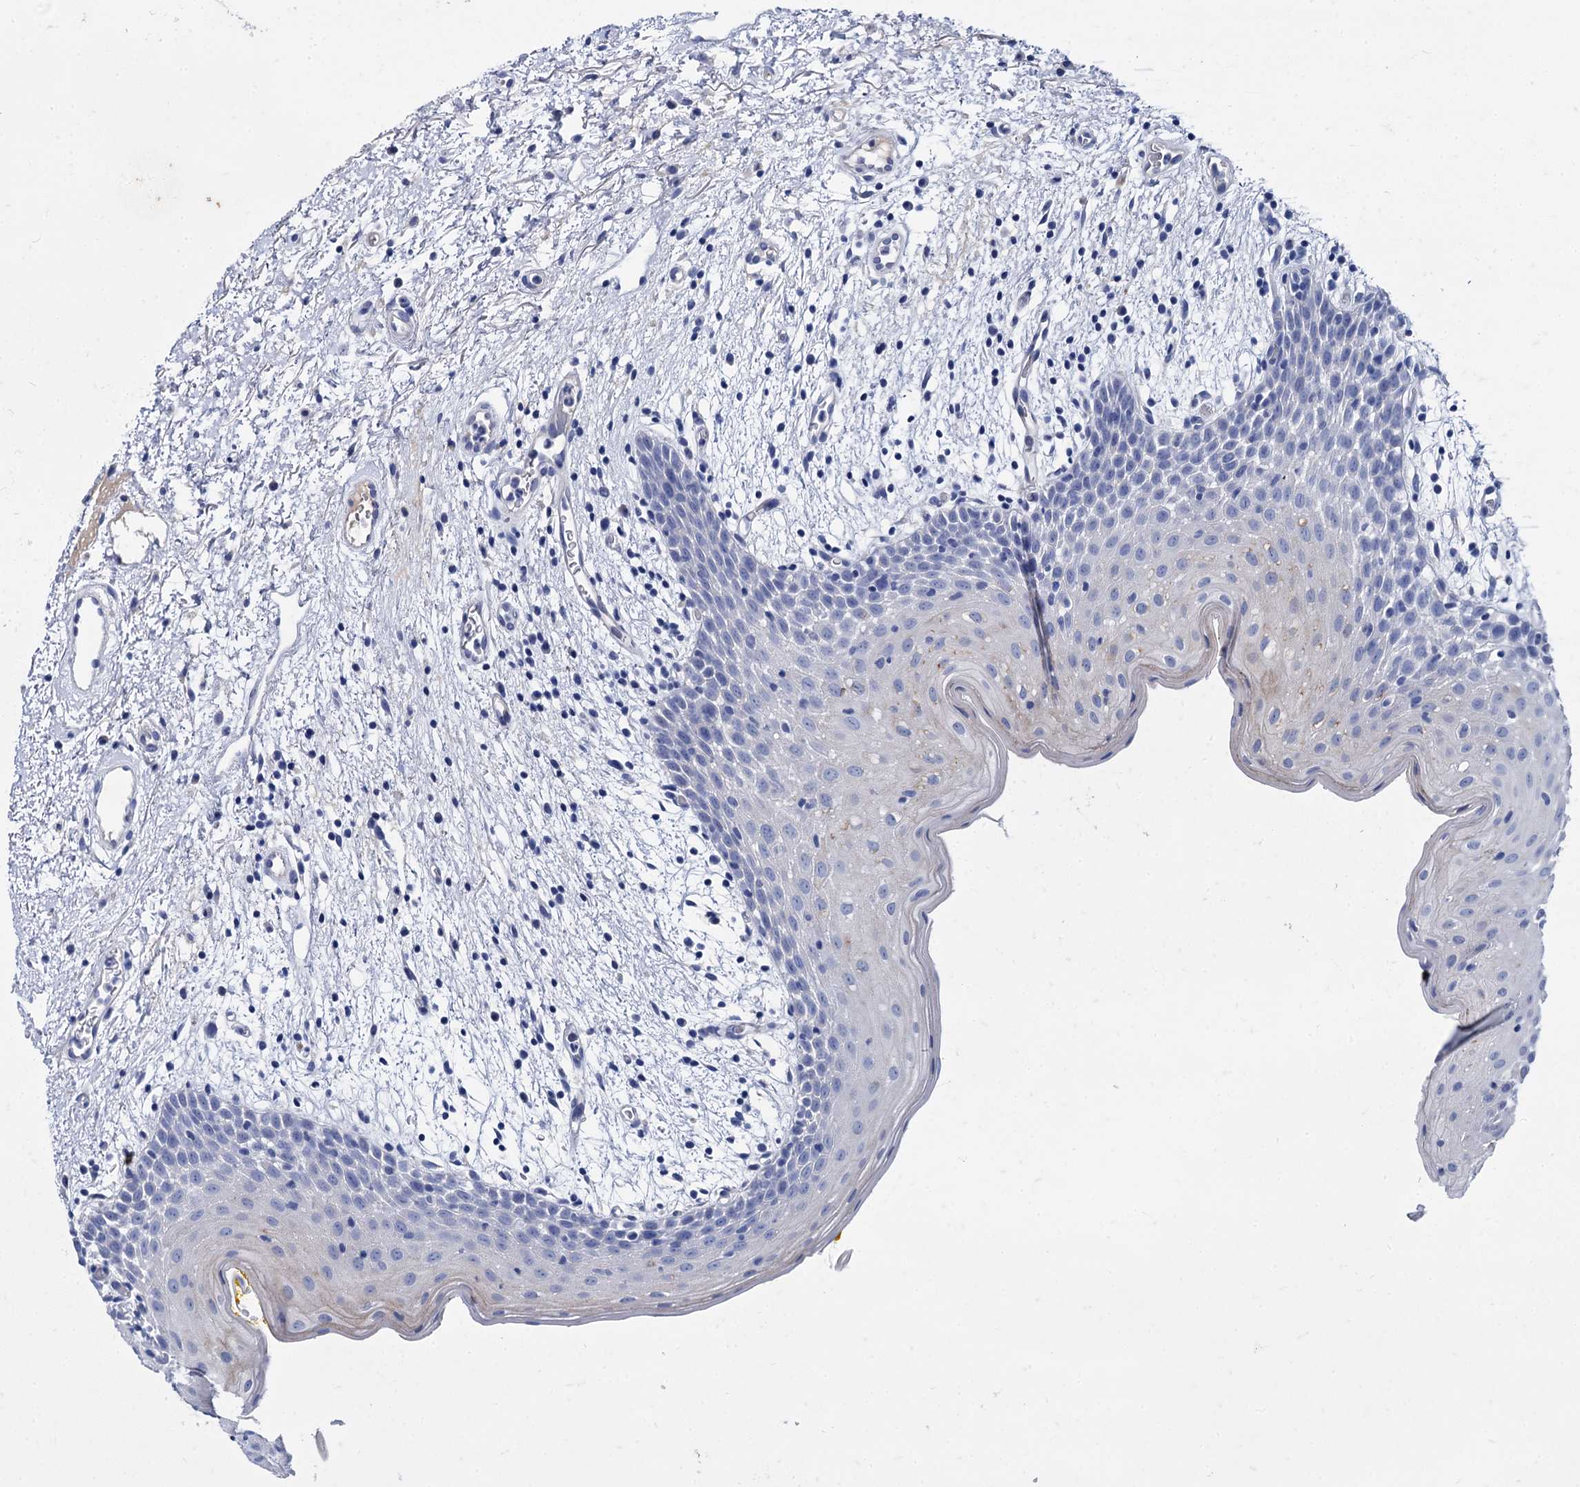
{"staining": {"intensity": "moderate", "quantity": "<25%", "location": "cytoplasmic/membranous"}, "tissue": "oral mucosa", "cell_type": "Squamous epithelial cells", "image_type": "normal", "snomed": [{"axis": "morphology", "description": "Normal tissue, NOS"}, {"axis": "topography", "description": "Skeletal muscle"}, {"axis": "topography", "description": "Oral tissue"}, {"axis": "topography", "description": "Salivary gland"}, {"axis": "topography", "description": "Peripheral nerve tissue"}], "caption": "Brown immunohistochemical staining in unremarkable human oral mucosa exhibits moderate cytoplasmic/membranous positivity in about <25% of squamous epithelial cells. Ihc stains the protein of interest in brown and the nuclei are stained blue.", "gene": "TMEM72", "patient": {"sex": "male", "age": 54}}